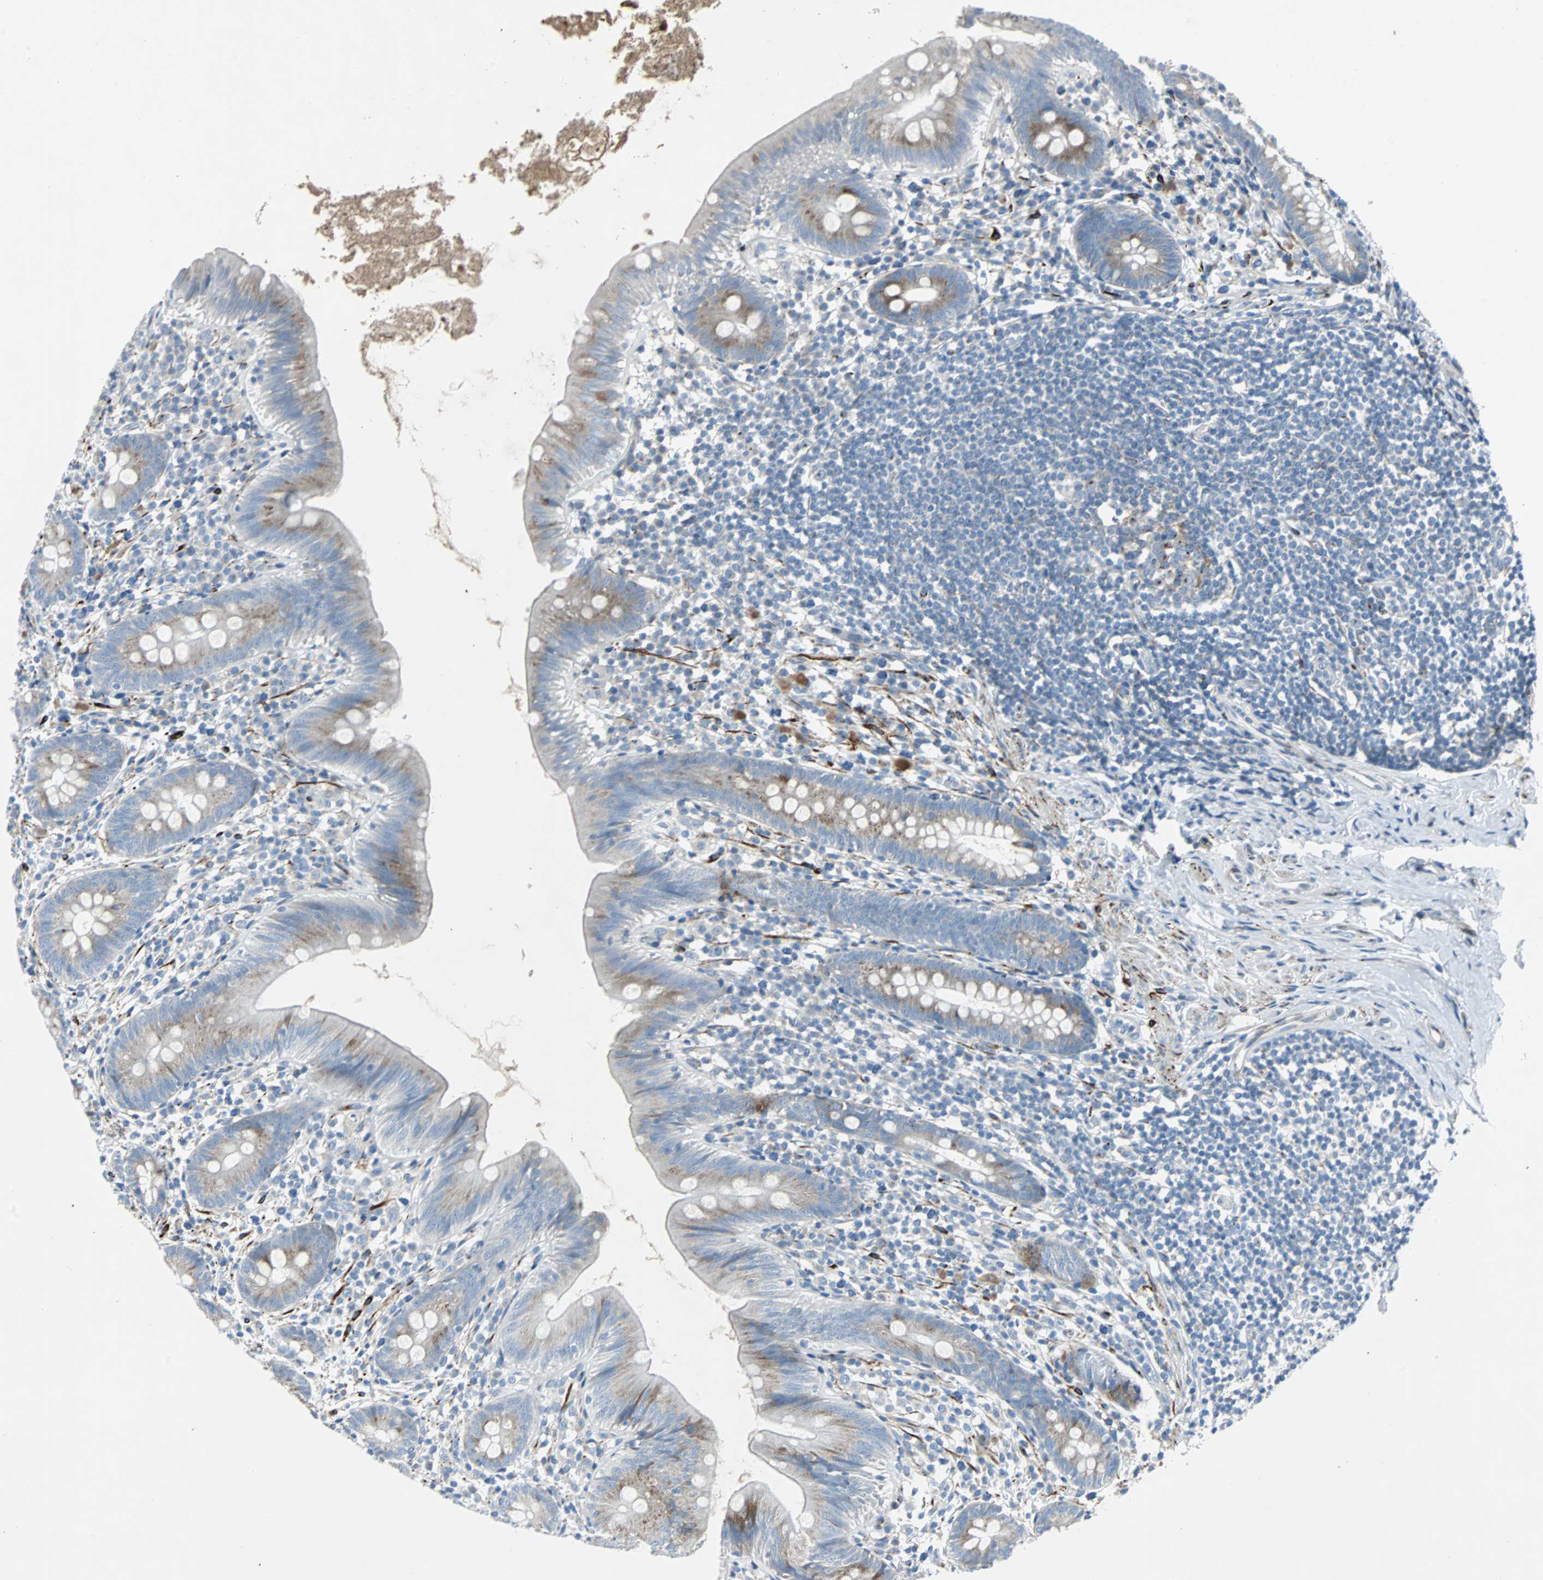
{"staining": {"intensity": "weak", "quantity": "25%-75%", "location": "cytoplasmic/membranous"}, "tissue": "appendix", "cell_type": "Glandular cells", "image_type": "normal", "snomed": [{"axis": "morphology", "description": "Normal tissue, NOS"}, {"axis": "topography", "description": "Appendix"}], "caption": "This micrograph shows immunohistochemistry staining of normal human appendix, with low weak cytoplasmic/membranous positivity in about 25%-75% of glandular cells.", "gene": "BBC3", "patient": {"sex": "male", "age": 52}}